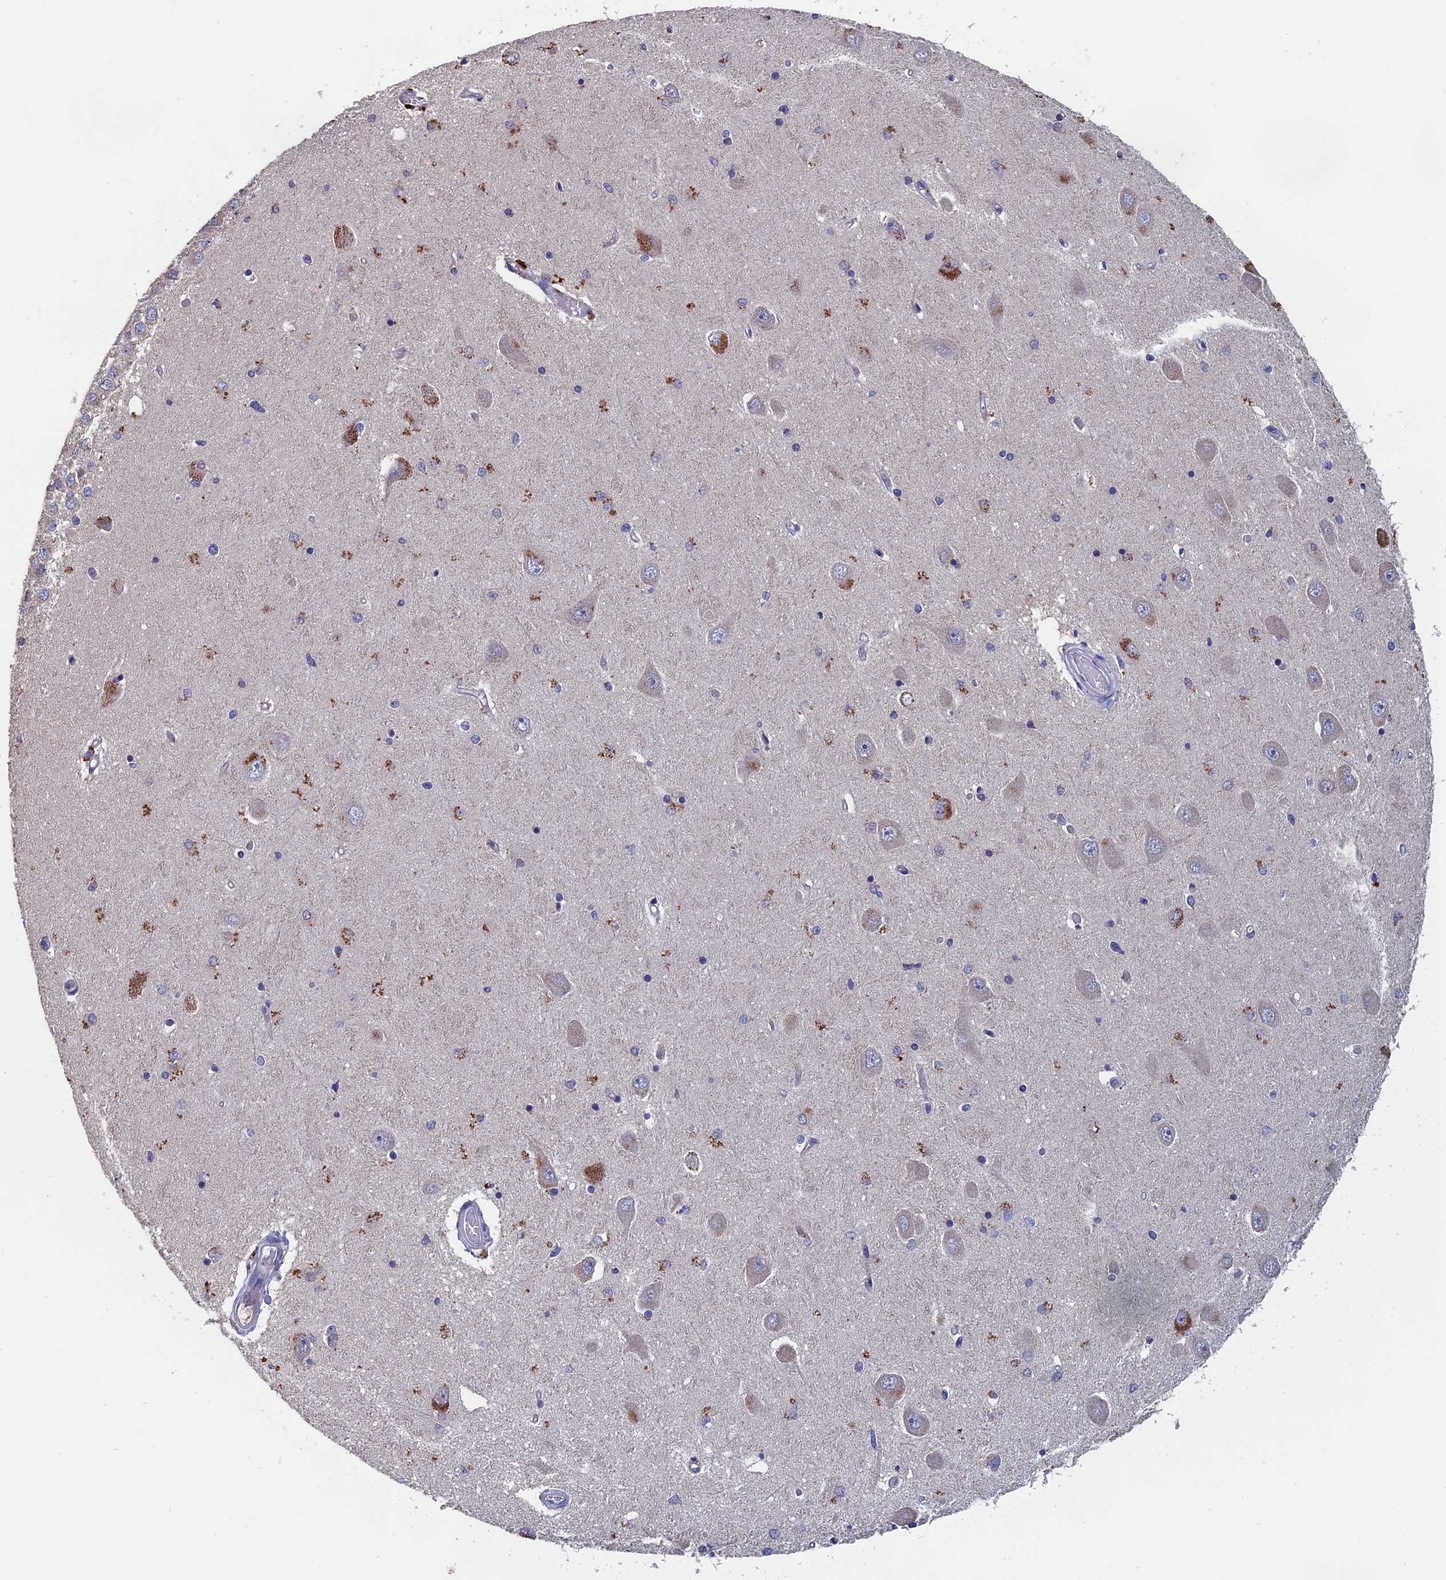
{"staining": {"intensity": "moderate", "quantity": "<25%", "location": "cytoplasmic/membranous"}, "tissue": "hippocampus", "cell_type": "Glial cells", "image_type": "normal", "snomed": [{"axis": "morphology", "description": "Normal tissue, NOS"}, {"axis": "topography", "description": "Hippocampus"}], "caption": "Protein analysis of benign hippocampus exhibits moderate cytoplasmic/membranous expression in approximately <25% of glial cells. The staining is performed using DAB (3,3'-diaminobenzidine) brown chromogen to label protein expression. The nuclei are counter-stained blue using hematoxylin.", "gene": "SLC33A1", "patient": {"sex": "male", "age": 45}}